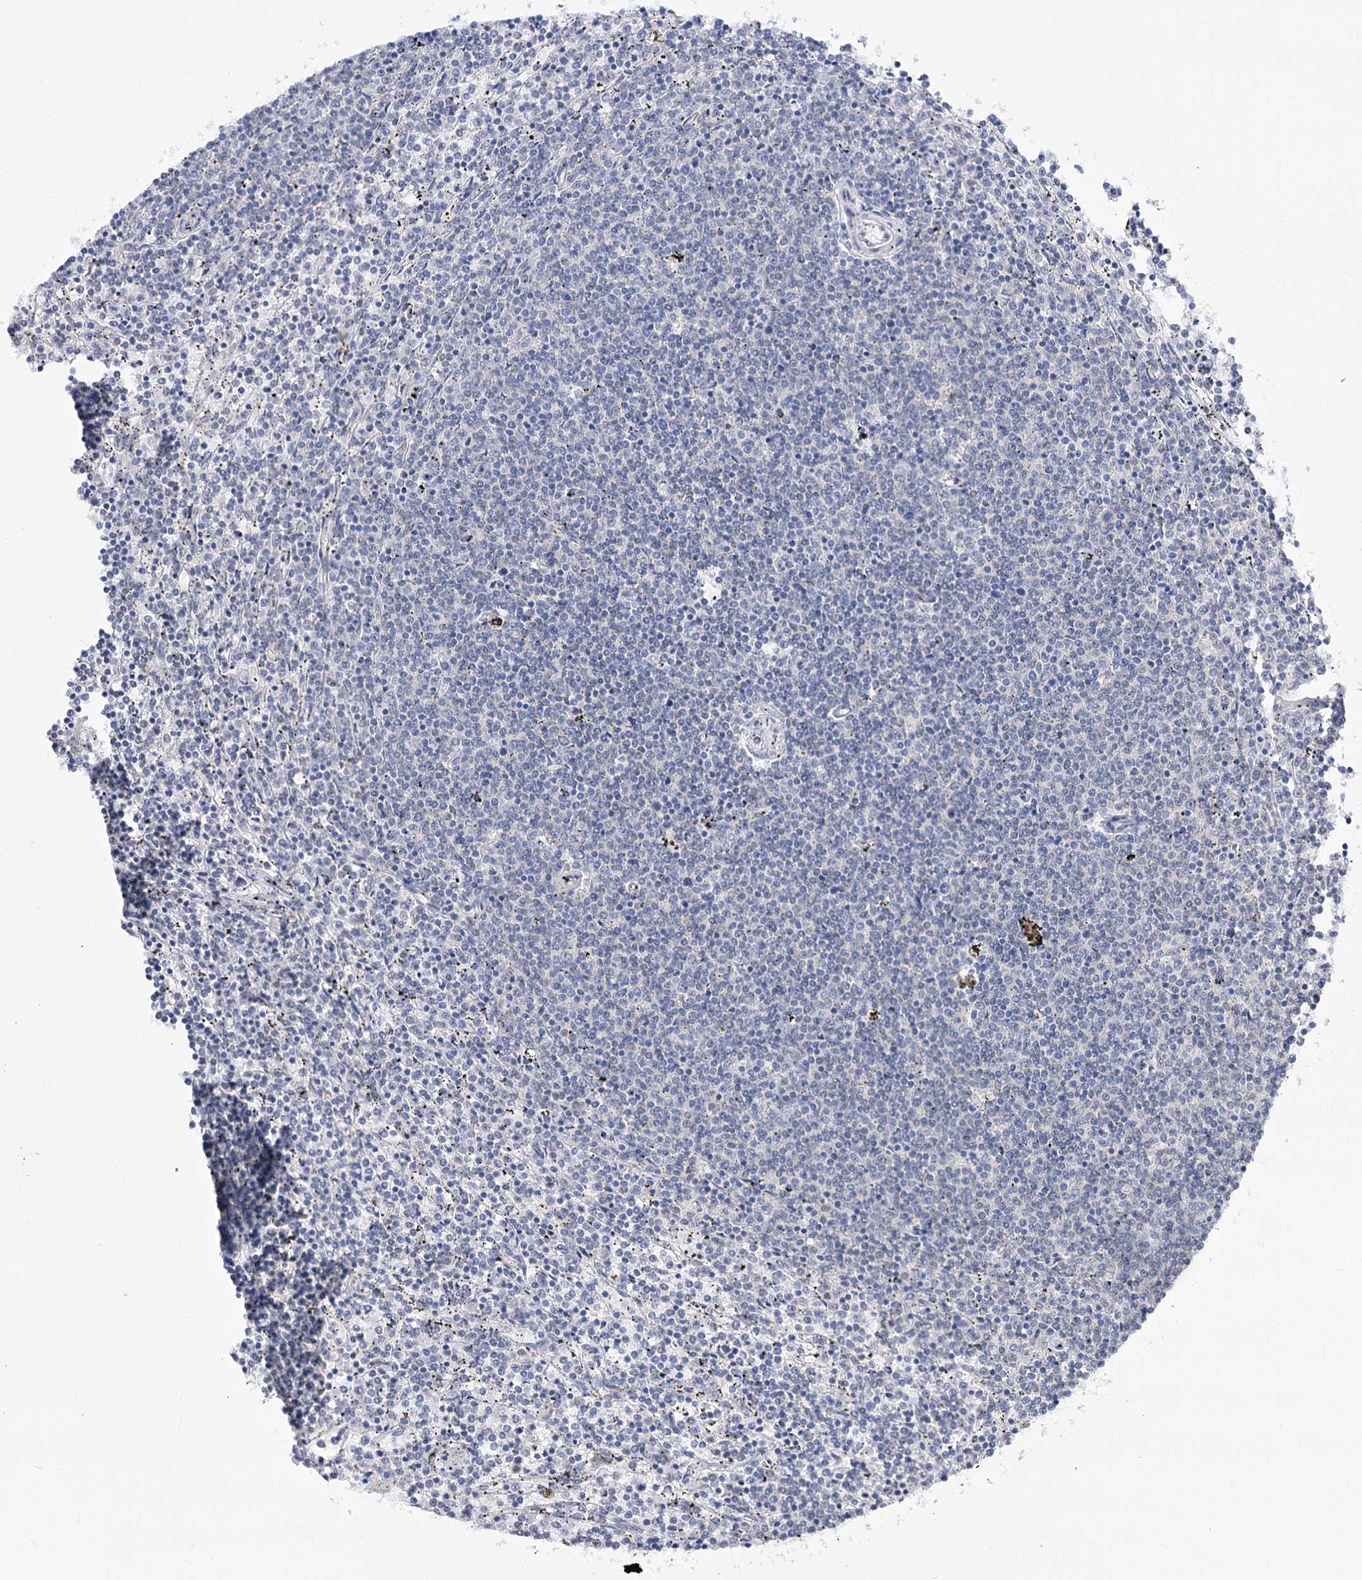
{"staining": {"intensity": "negative", "quantity": "none", "location": "none"}, "tissue": "lymphoma", "cell_type": "Tumor cells", "image_type": "cancer", "snomed": [{"axis": "morphology", "description": "Malignant lymphoma, non-Hodgkin's type, Low grade"}, {"axis": "topography", "description": "Spleen"}], "caption": "Image shows no significant protein staining in tumor cells of malignant lymphoma, non-Hodgkin's type (low-grade).", "gene": "ATP10B", "patient": {"sex": "female", "age": 50}}